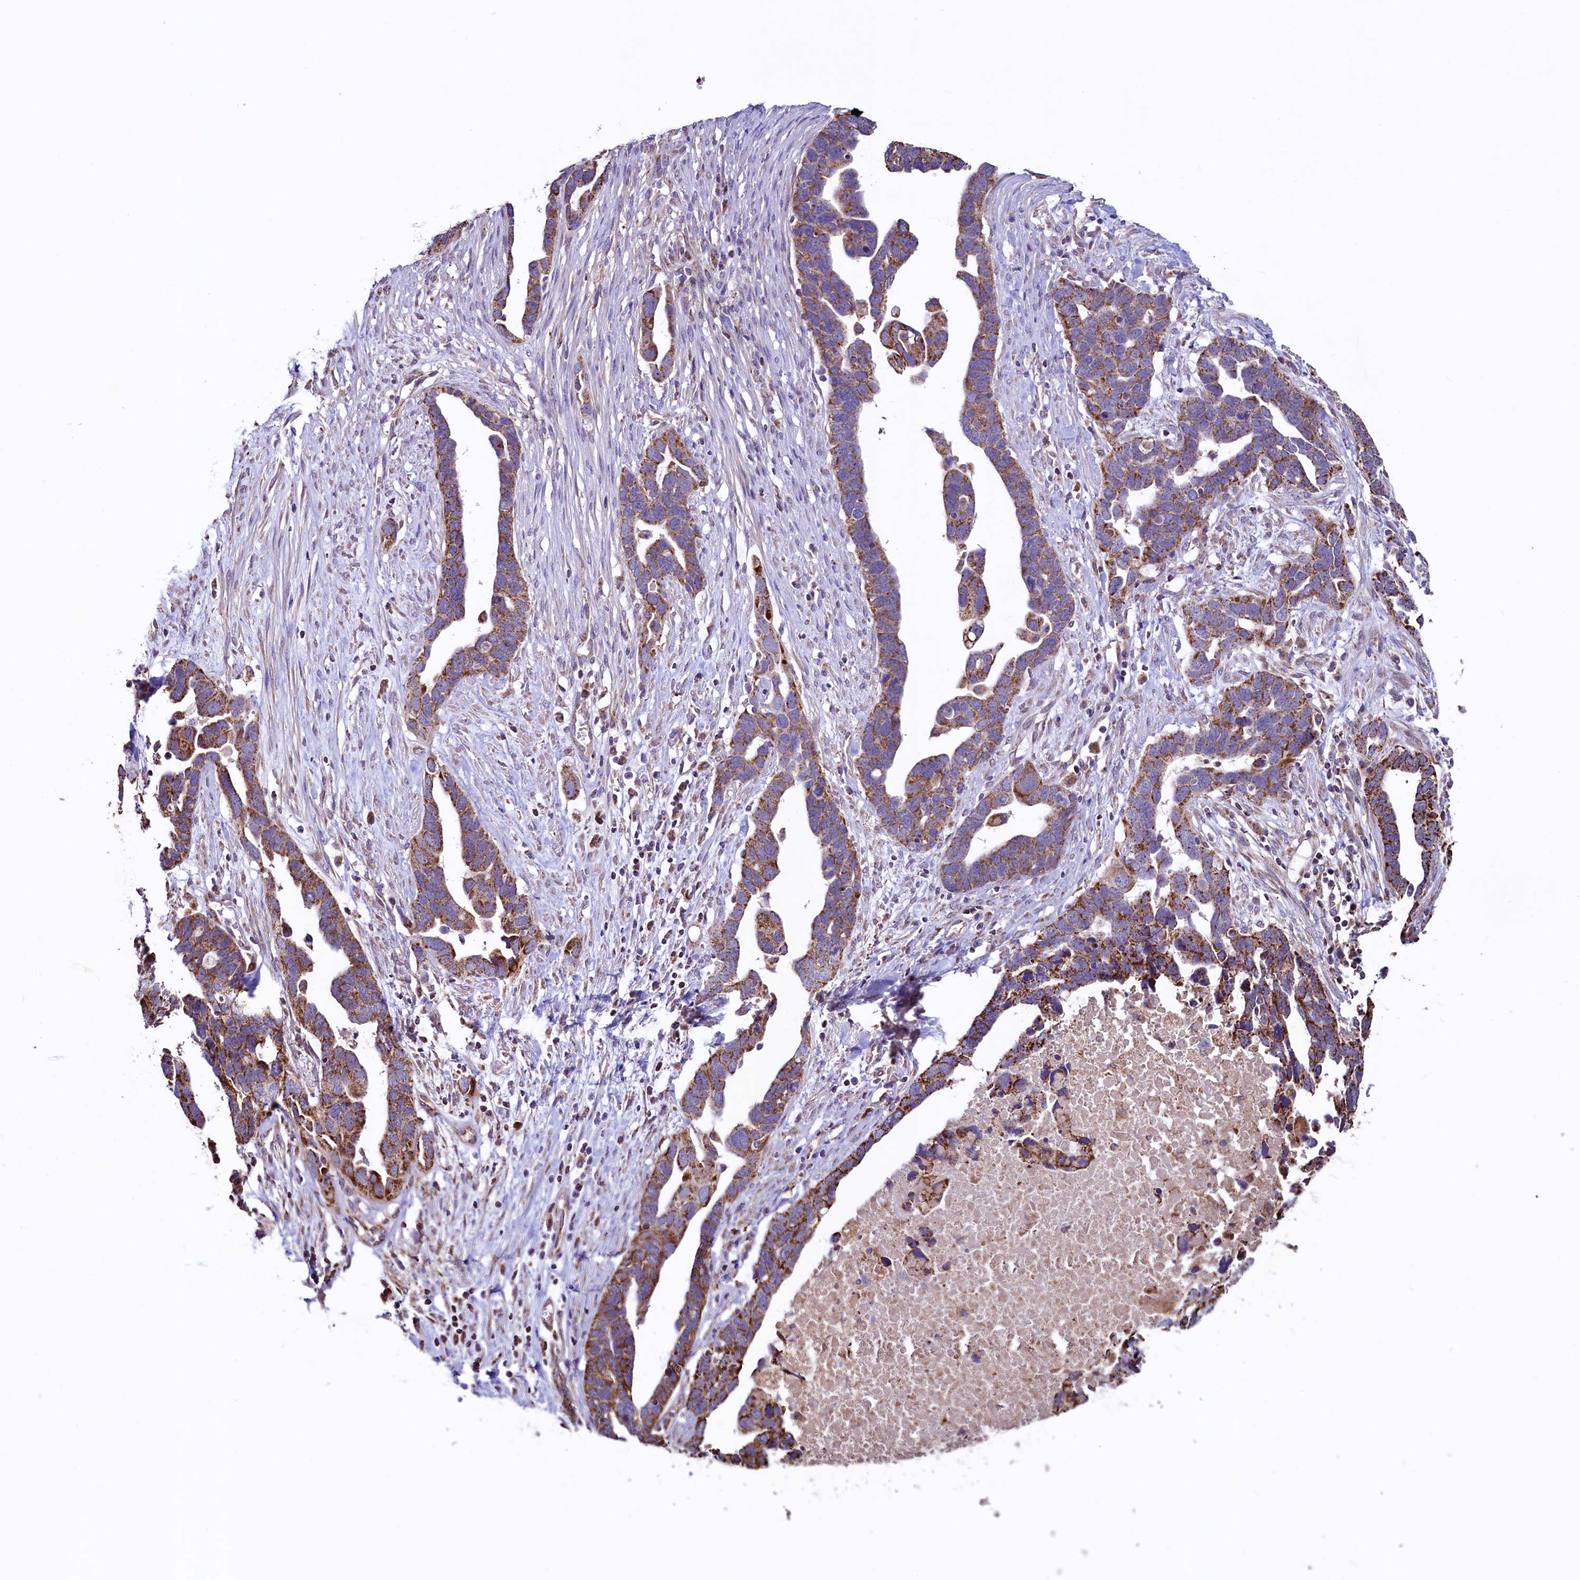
{"staining": {"intensity": "moderate", "quantity": ">75%", "location": "cytoplasmic/membranous"}, "tissue": "ovarian cancer", "cell_type": "Tumor cells", "image_type": "cancer", "snomed": [{"axis": "morphology", "description": "Cystadenocarcinoma, serous, NOS"}, {"axis": "topography", "description": "Ovary"}], "caption": "About >75% of tumor cells in ovarian serous cystadenocarcinoma display moderate cytoplasmic/membranous protein staining as visualized by brown immunohistochemical staining.", "gene": "STARD5", "patient": {"sex": "female", "age": 54}}